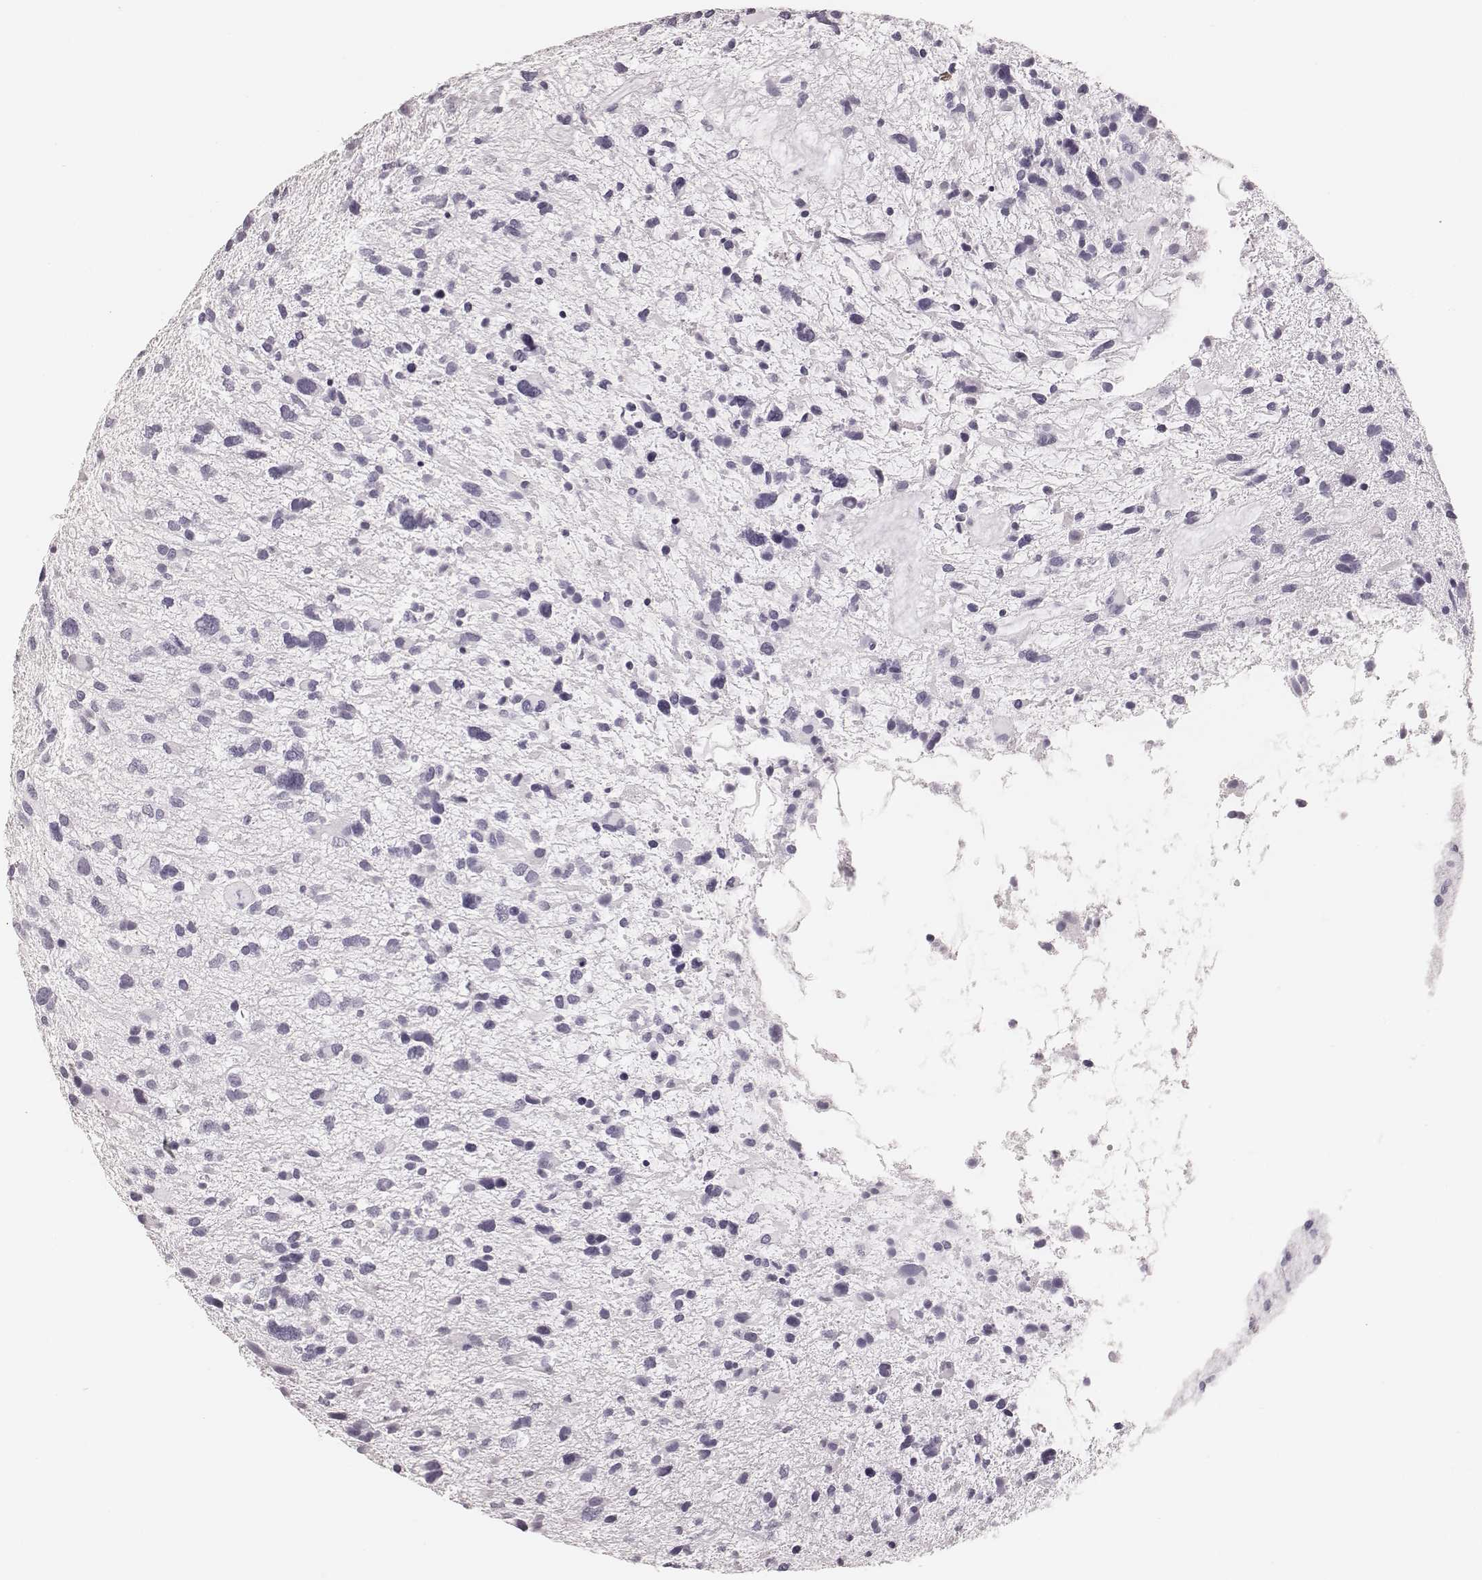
{"staining": {"intensity": "negative", "quantity": "none", "location": "none"}, "tissue": "glioma", "cell_type": "Tumor cells", "image_type": "cancer", "snomed": [{"axis": "morphology", "description": "Glioma, malignant, High grade"}, {"axis": "topography", "description": "Brain"}], "caption": "Tumor cells are negative for brown protein staining in glioma. (Stains: DAB IHC with hematoxylin counter stain, Microscopy: brightfield microscopy at high magnification).", "gene": "MSX1", "patient": {"sex": "female", "age": 11}}